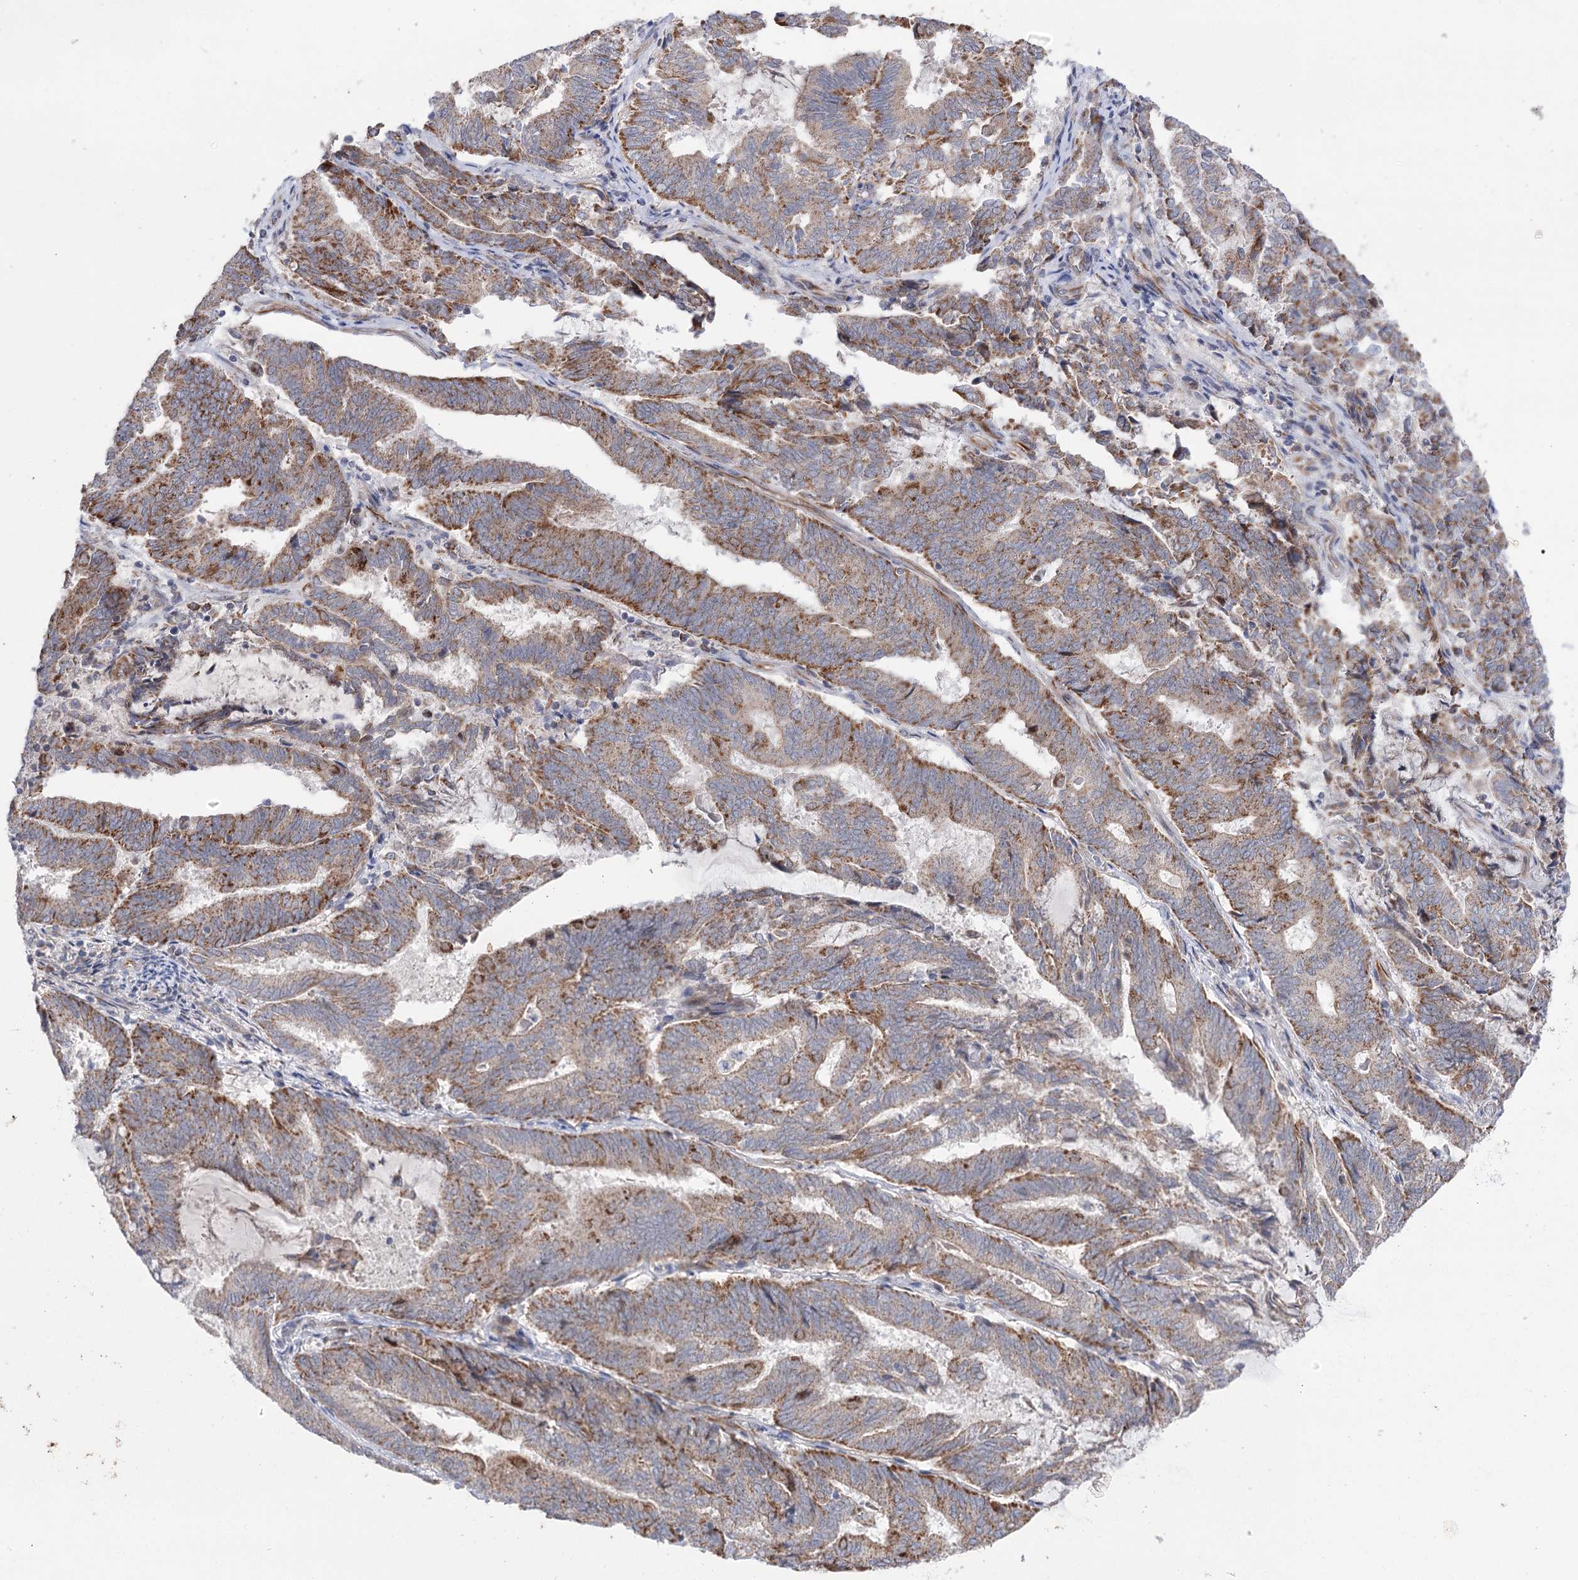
{"staining": {"intensity": "moderate", "quantity": ">75%", "location": "cytoplasmic/membranous"}, "tissue": "endometrial cancer", "cell_type": "Tumor cells", "image_type": "cancer", "snomed": [{"axis": "morphology", "description": "Adenocarcinoma, NOS"}, {"axis": "topography", "description": "Endometrium"}], "caption": "Human endometrial adenocarcinoma stained for a protein (brown) demonstrates moderate cytoplasmic/membranous positive positivity in approximately >75% of tumor cells.", "gene": "ECHDC3", "patient": {"sex": "female", "age": 80}}